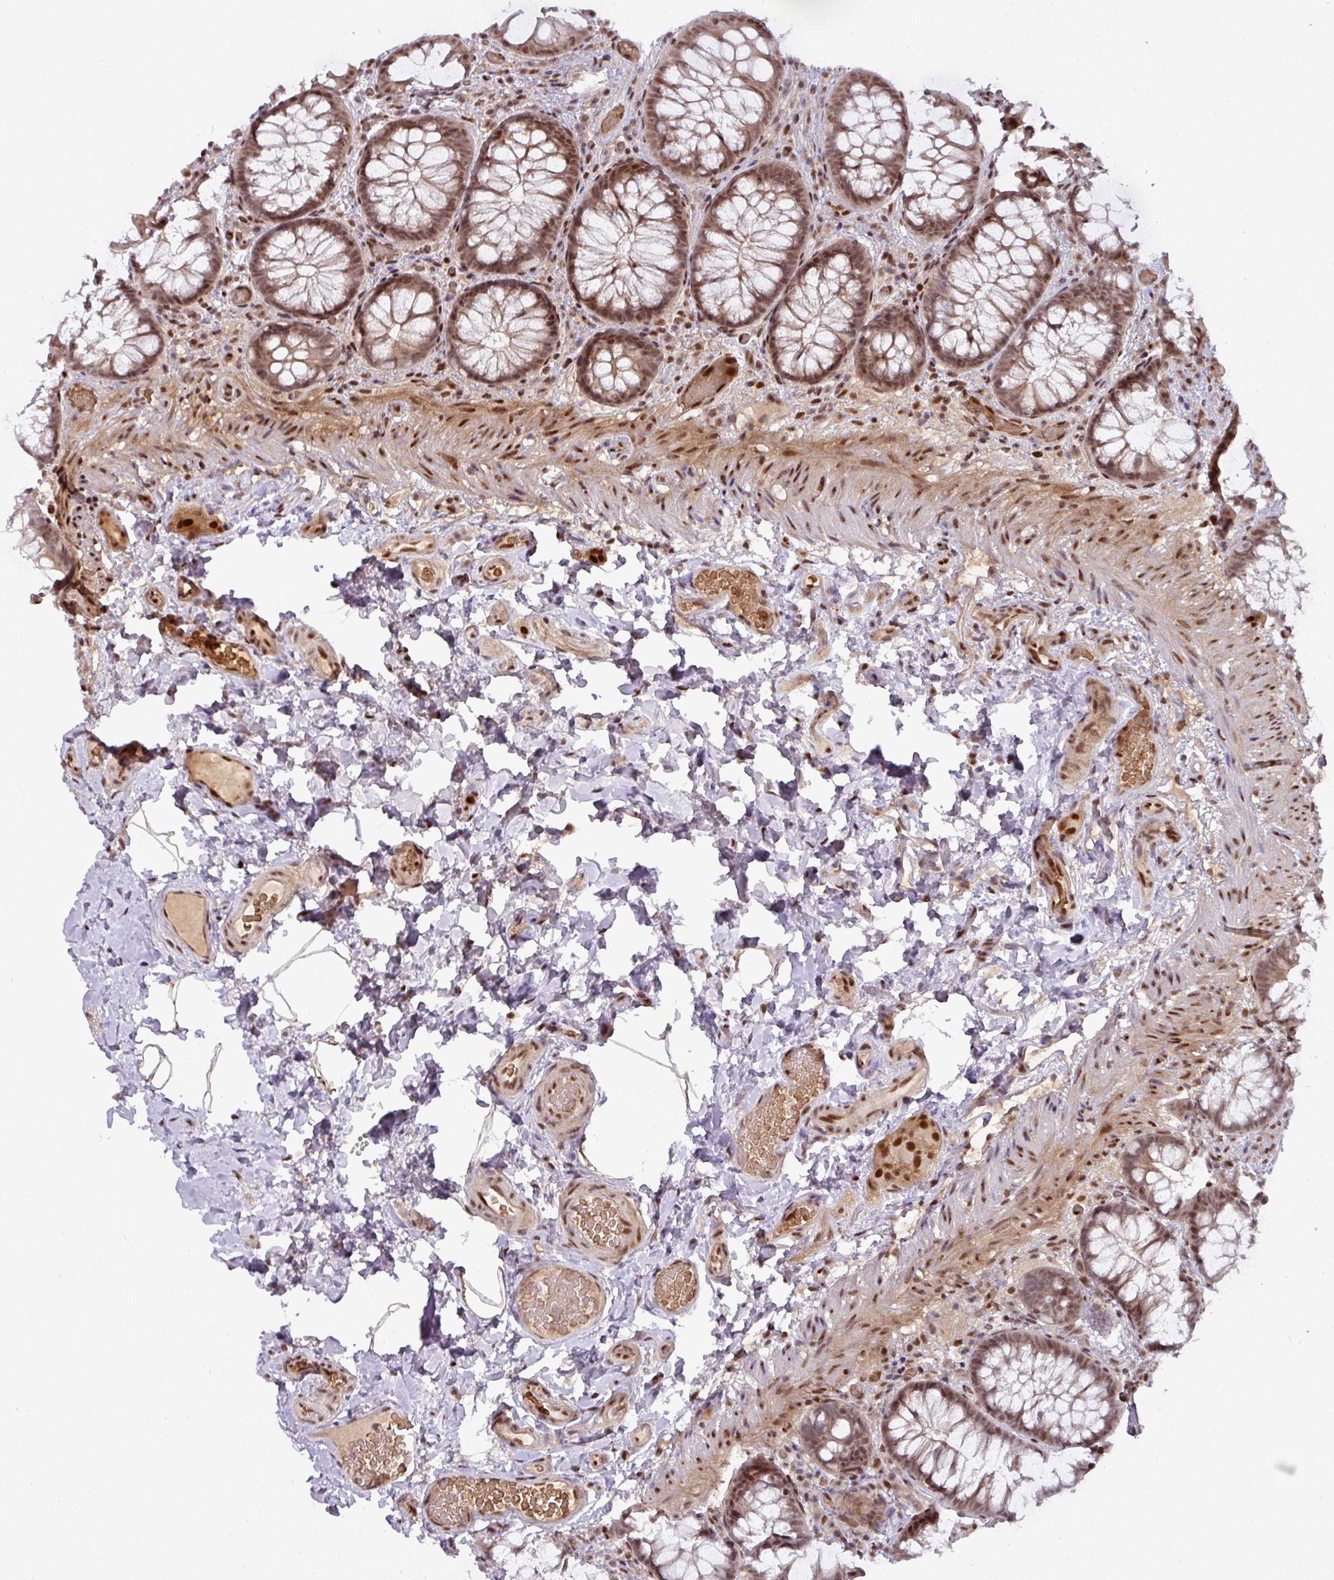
{"staining": {"intensity": "moderate", "quantity": ">75%", "location": "cytoplasmic/membranous,nuclear"}, "tissue": "colon", "cell_type": "Endothelial cells", "image_type": "normal", "snomed": [{"axis": "morphology", "description": "Normal tissue, NOS"}, {"axis": "topography", "description": "Colon"}], "caption": "Unremarkable colon demonstrates moderate cytoplasmic/membranous,nuclear staining in approximately >75% of endothelial cells The staining is performed using DAB (3,3'-diaminobenzidine) brown chromogen to label protein expression. The nuclei are counter-stained blue using hematoxylin..", "gene": "CIC", "patient": {"sex": "male", "age": 46}}